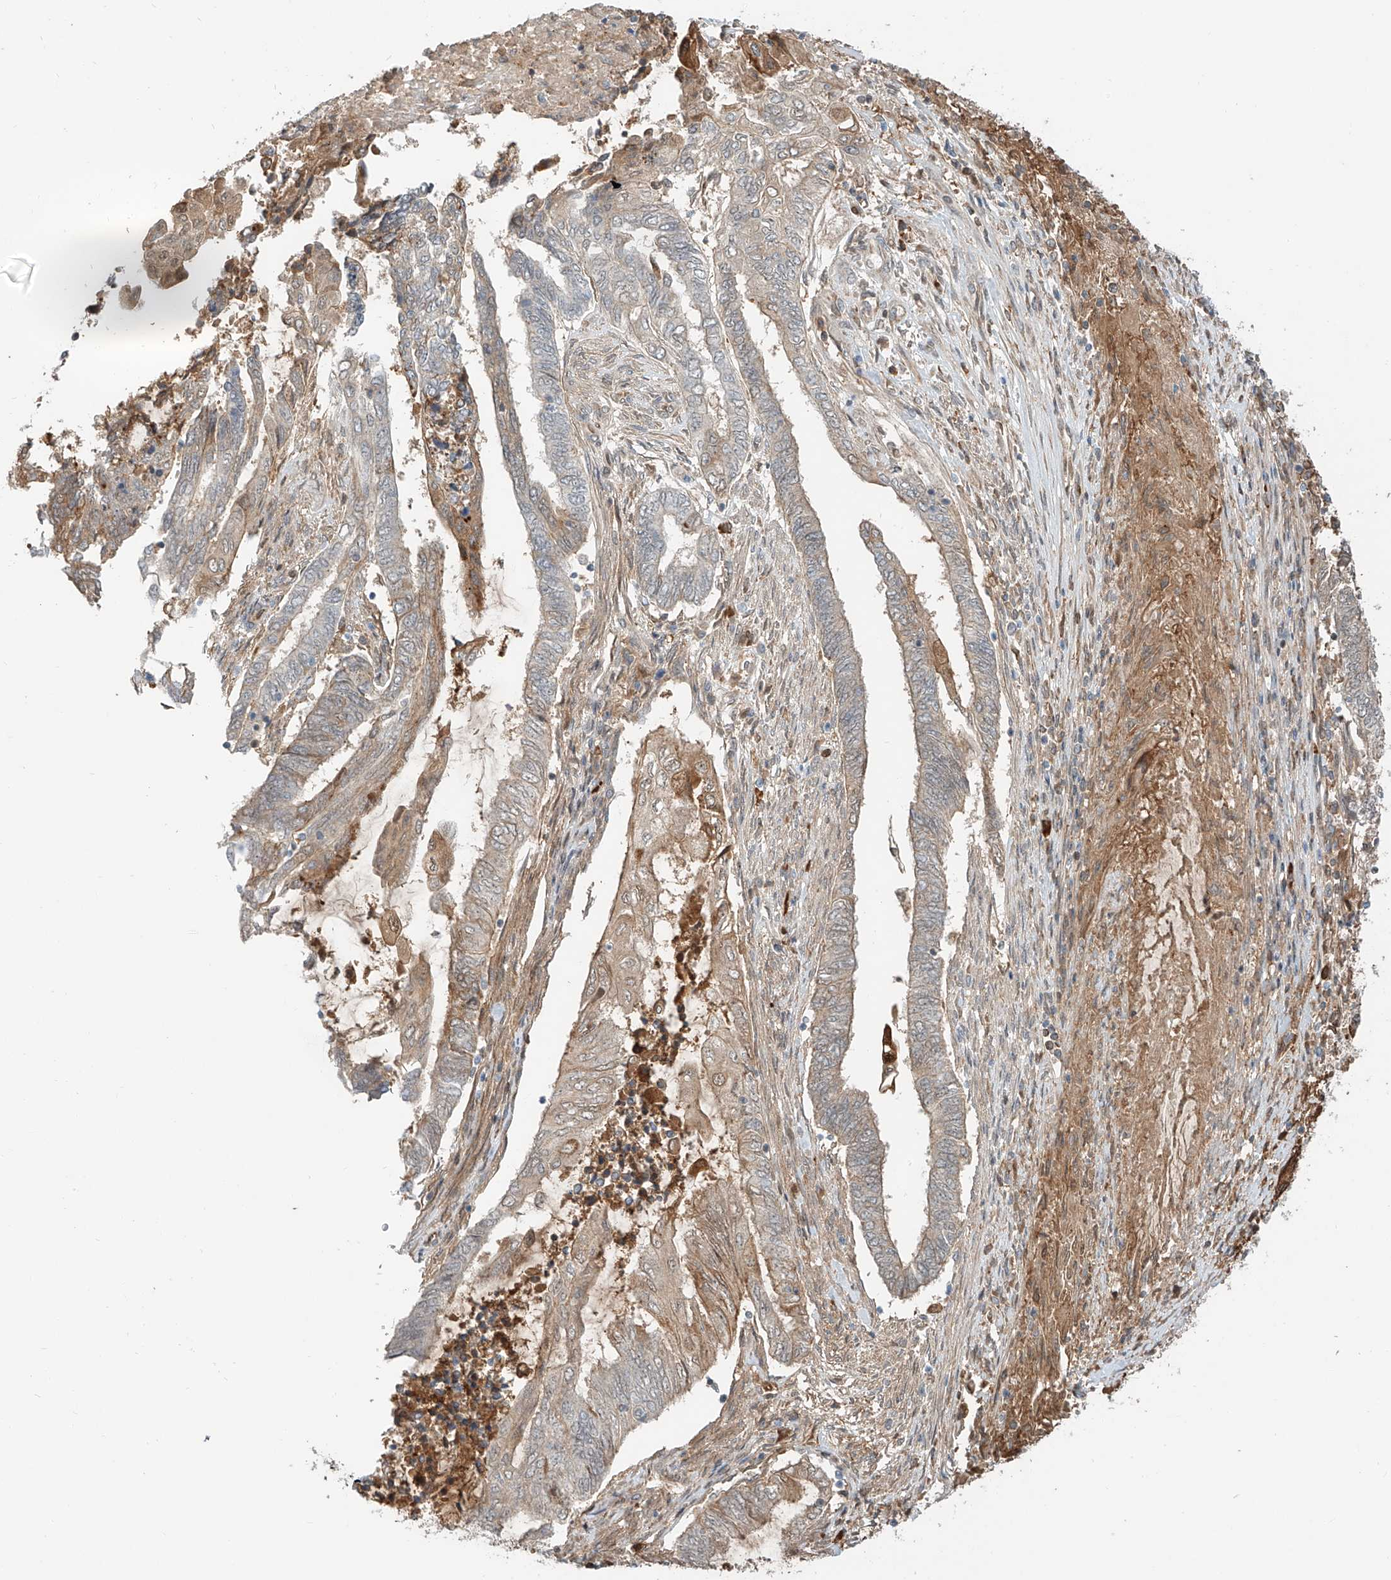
{"staining": {"intensity": "weak", "quantity": "25%-75%", "location": "cytoplasmic/membranous"}, "tissue": "endometrial cancer", "cell_type": "Tumor cells", "image_type": "cancer", "snomed": [{"axis": "morphology", "description": "Adenocarcinoma, NOS"}, {"axis": "topography", "description": "Uterus"}, {"axis": "topography", "description": "Endometrium"}], "caption": "IHC histopathology image of endometrial cancer (adenocarcinoma) stained for a protein (brown), which shows low levels of weak cytoplasmic/membranous staining in approximately 25%-75% of tumor cells.", "gene": "CEP162", "patient": {"sex": "female", "age": 70}}